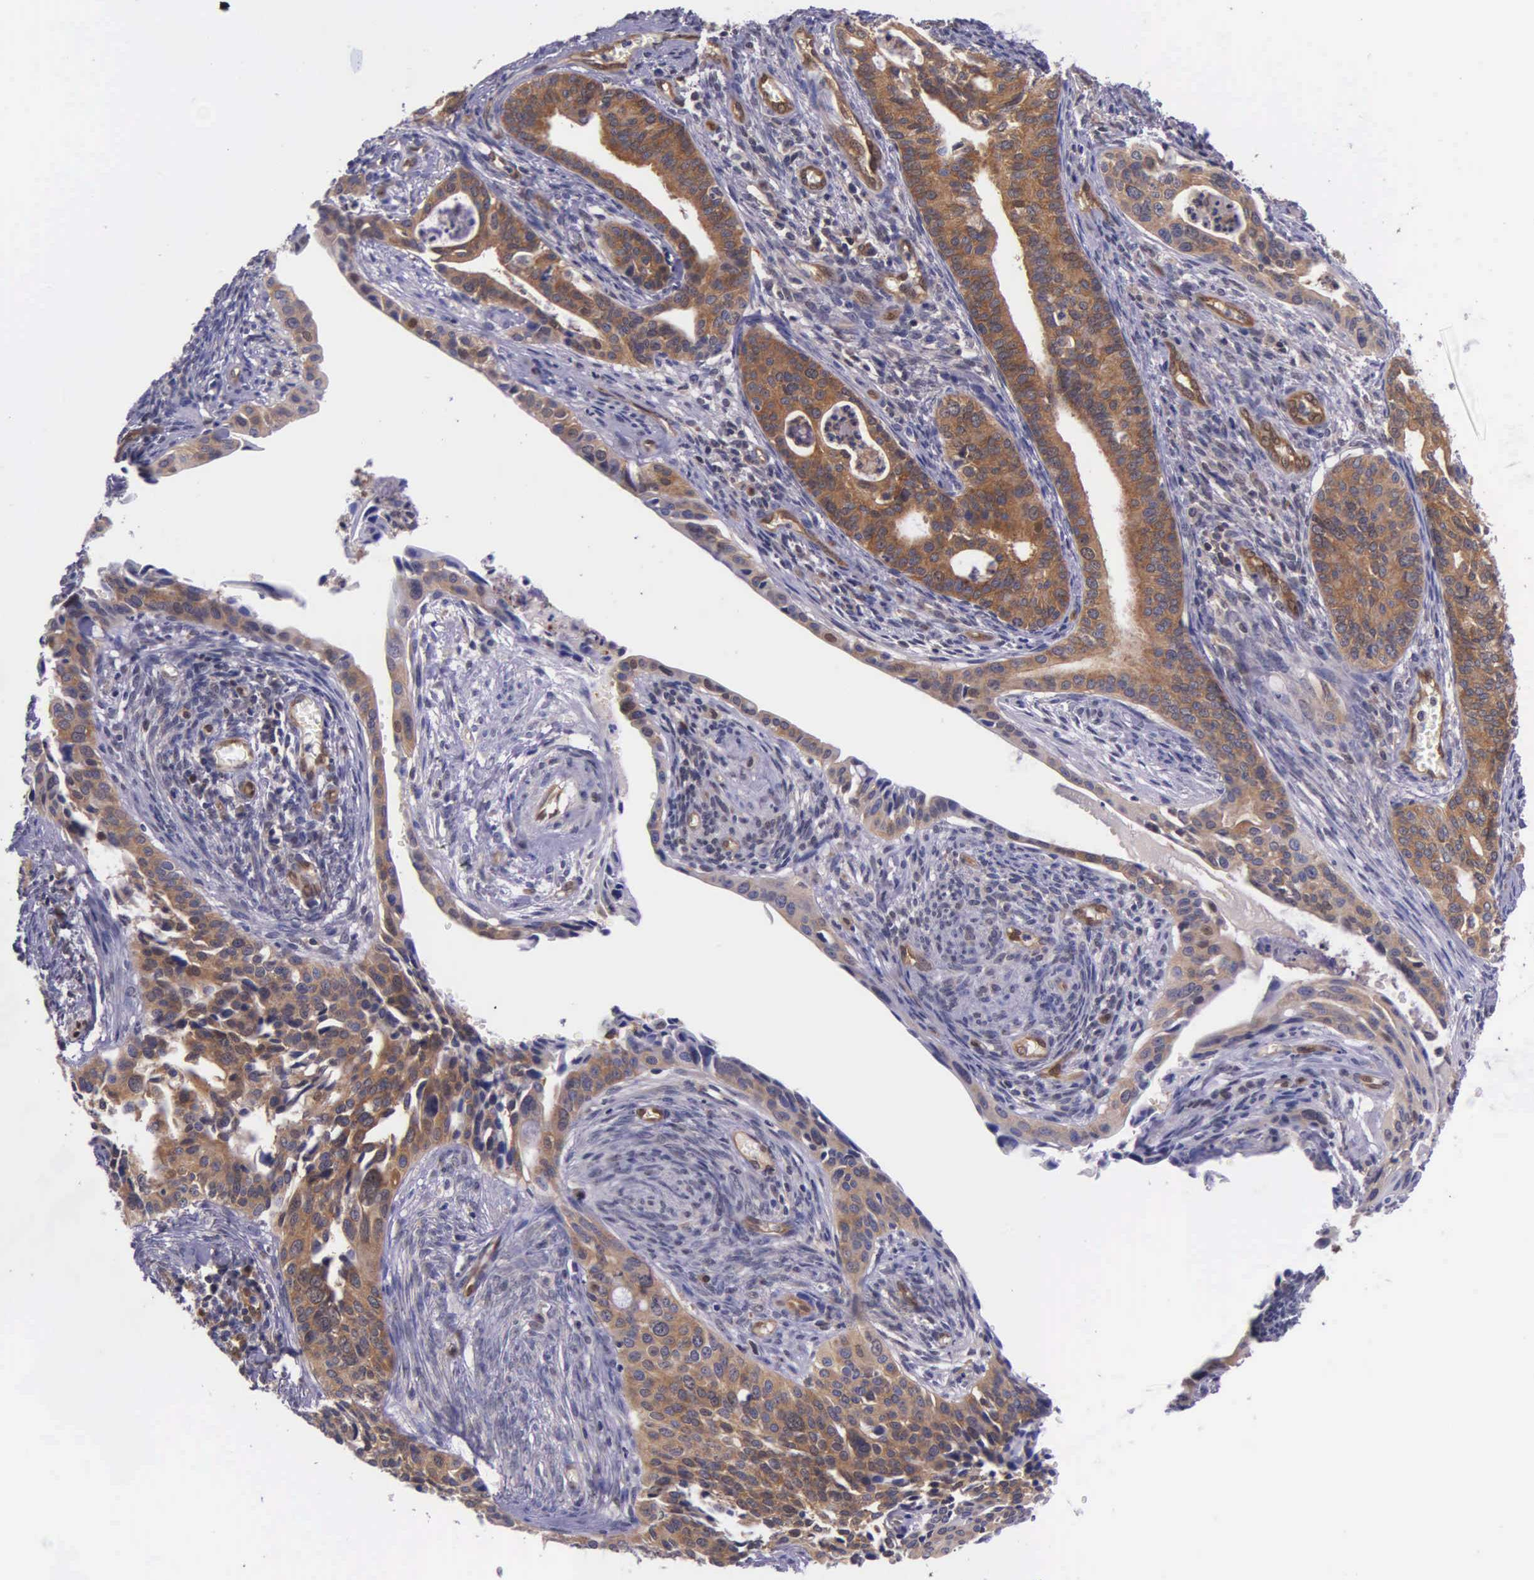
{"staining": {"intensity": "moderate", "quantity": ">75%", "location": "cytoplasmic/membranous"}, "tissue": "cervical cancer", "cell_type": "Tumor cells", "image_type": "cancer", "snomed": [{"axis": "morphology", "description": "Squamous cell carcinoma, NOS"}, {"axis": "topography", "description": "Cervix"}], "caption": "Protein staining by immunohistochemistry reveals moderate cytoplasmic/membranous expression in approximately >75% of tumor cells in cervical squamous cell carcinoma.", "gene": "GMPR2", "patient": {"sex": "female", "age": 34}}